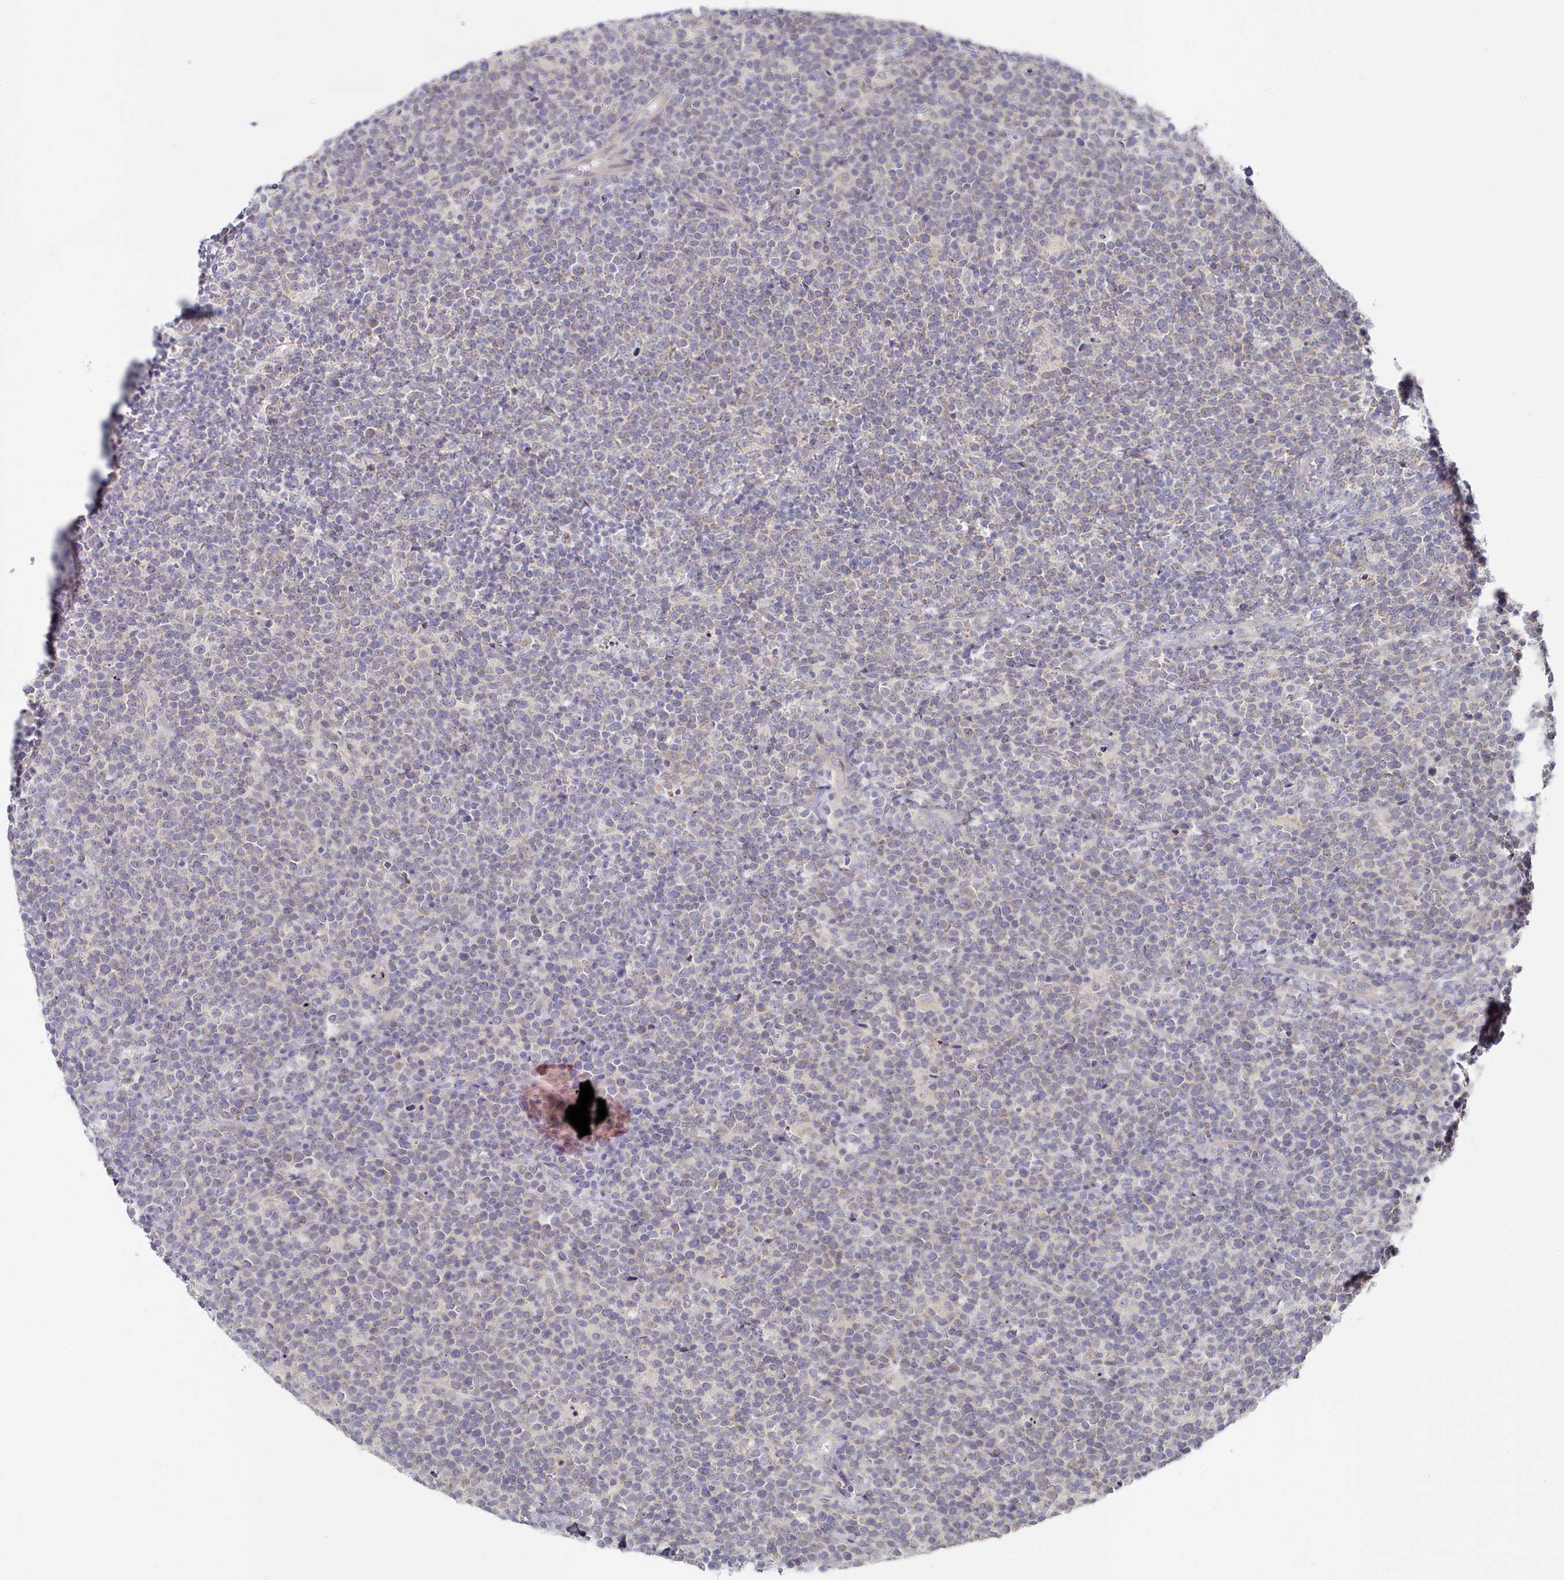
{"staining": {"intensity": "negative", "quantity": "none", "location": "none"}, "tissue": "lymphoma", "cell_type": "Tumor cells", "image_type": "cancer", "snomed": [{"axis": "morphology", "description": "Malignant lymphoma, non-Hodgkin's type, High grade"}, {"axis": "topography", "description": "Lymph node"}], "caption": "This is an immunohistochemistry (IHC) micrograph of human high-grade malignant lymphoma, non-Hodgkin's type. There is no expression in tumor cells.", "gene": "TYW1B", "patient": {"sex": "male", "age": 61}}